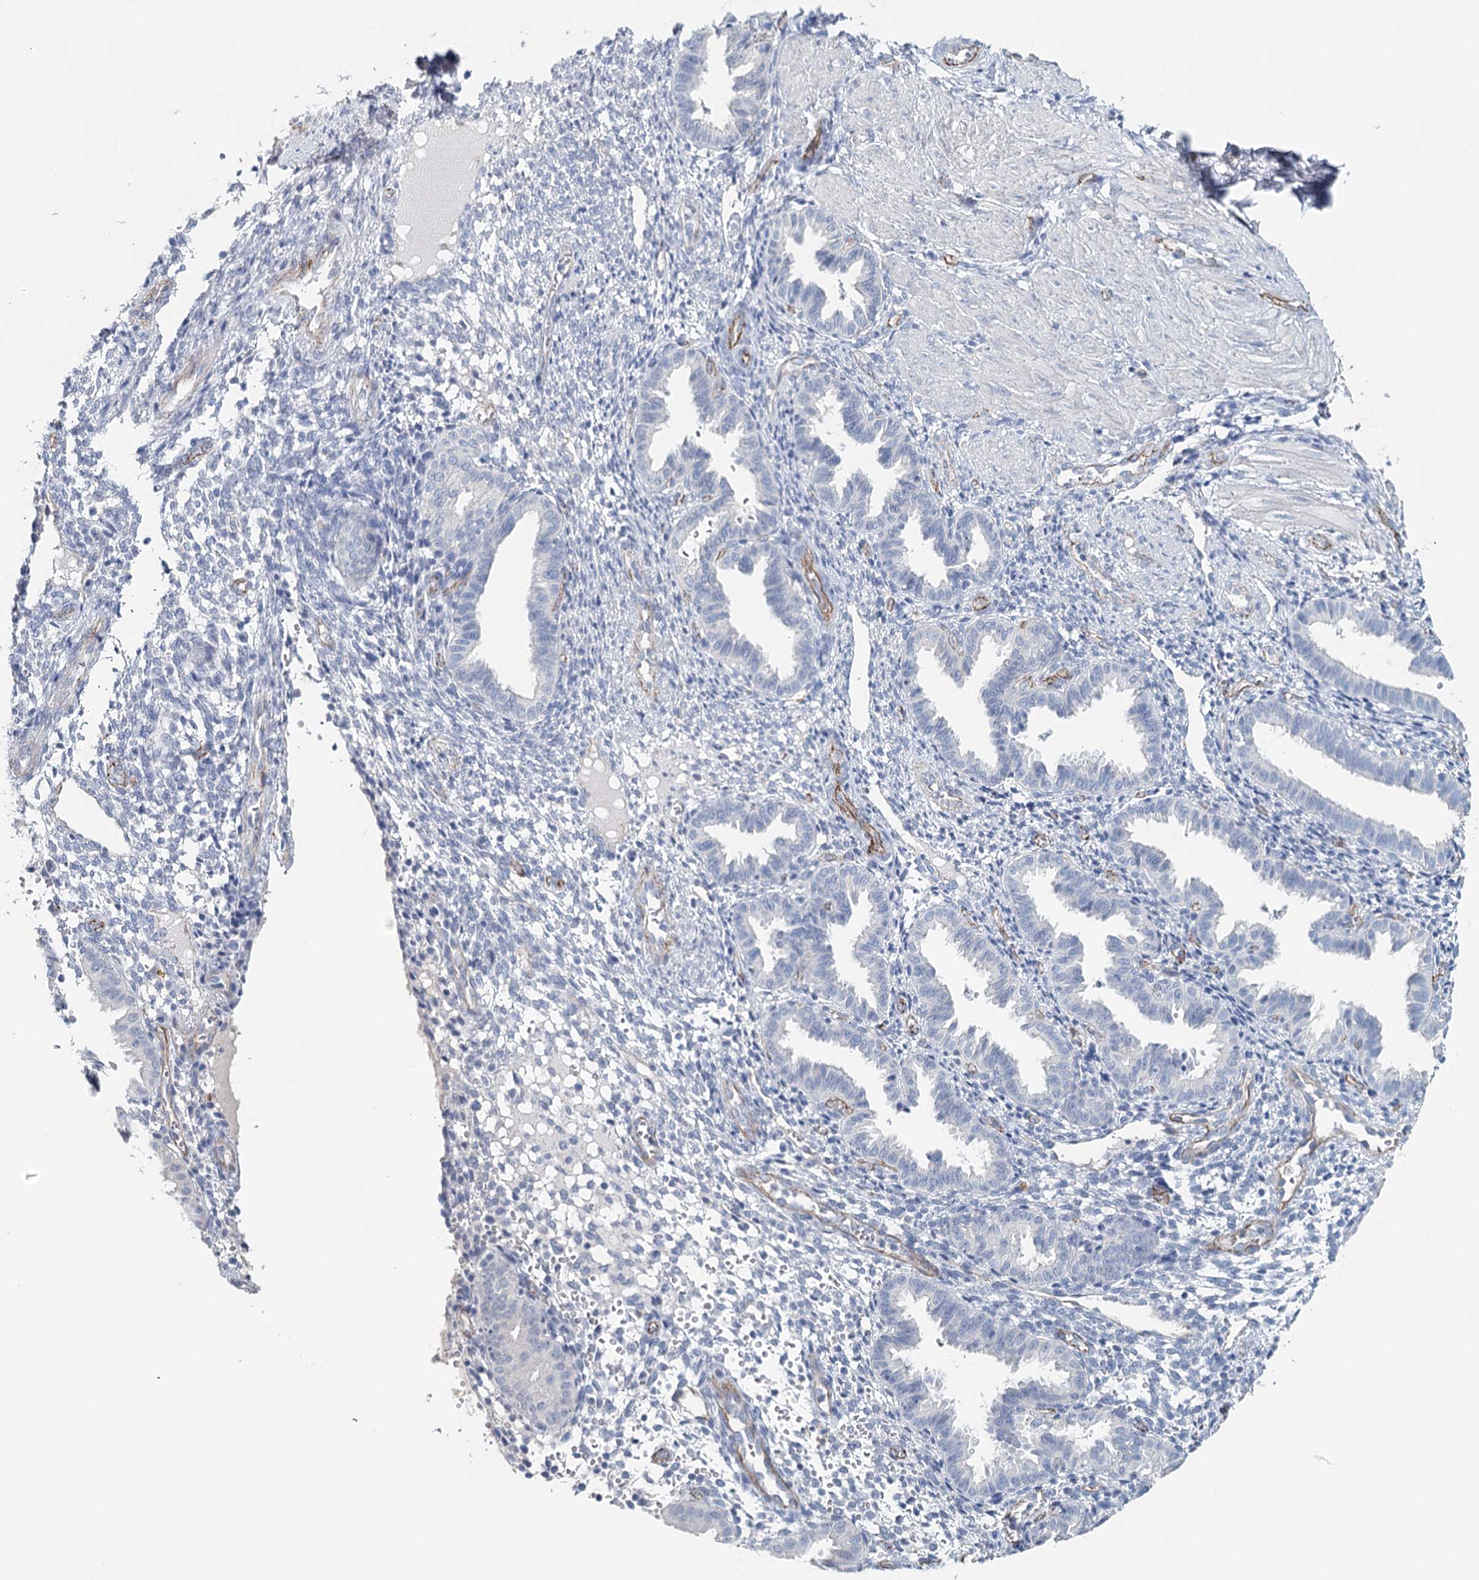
{"staining": {"intensity": "negative", "quantity": "none", "location": "none"}, "tissue": "endometrium", "cell_type": "Cells in endometrial stroma", "image_type": "normal", "snomed": [{"axis": "morphology", "description": "Normal tissue, NOS"}, {"axis": "topography", "description": "Endometrium"}], "caption": "DAB immunohistochemical staining of unremarkable human endometrium exhibits no significant positivity in cells in endometrial stroma.", "gene": "SYNPO", "patient": {"sex": "female", "age": 33}}